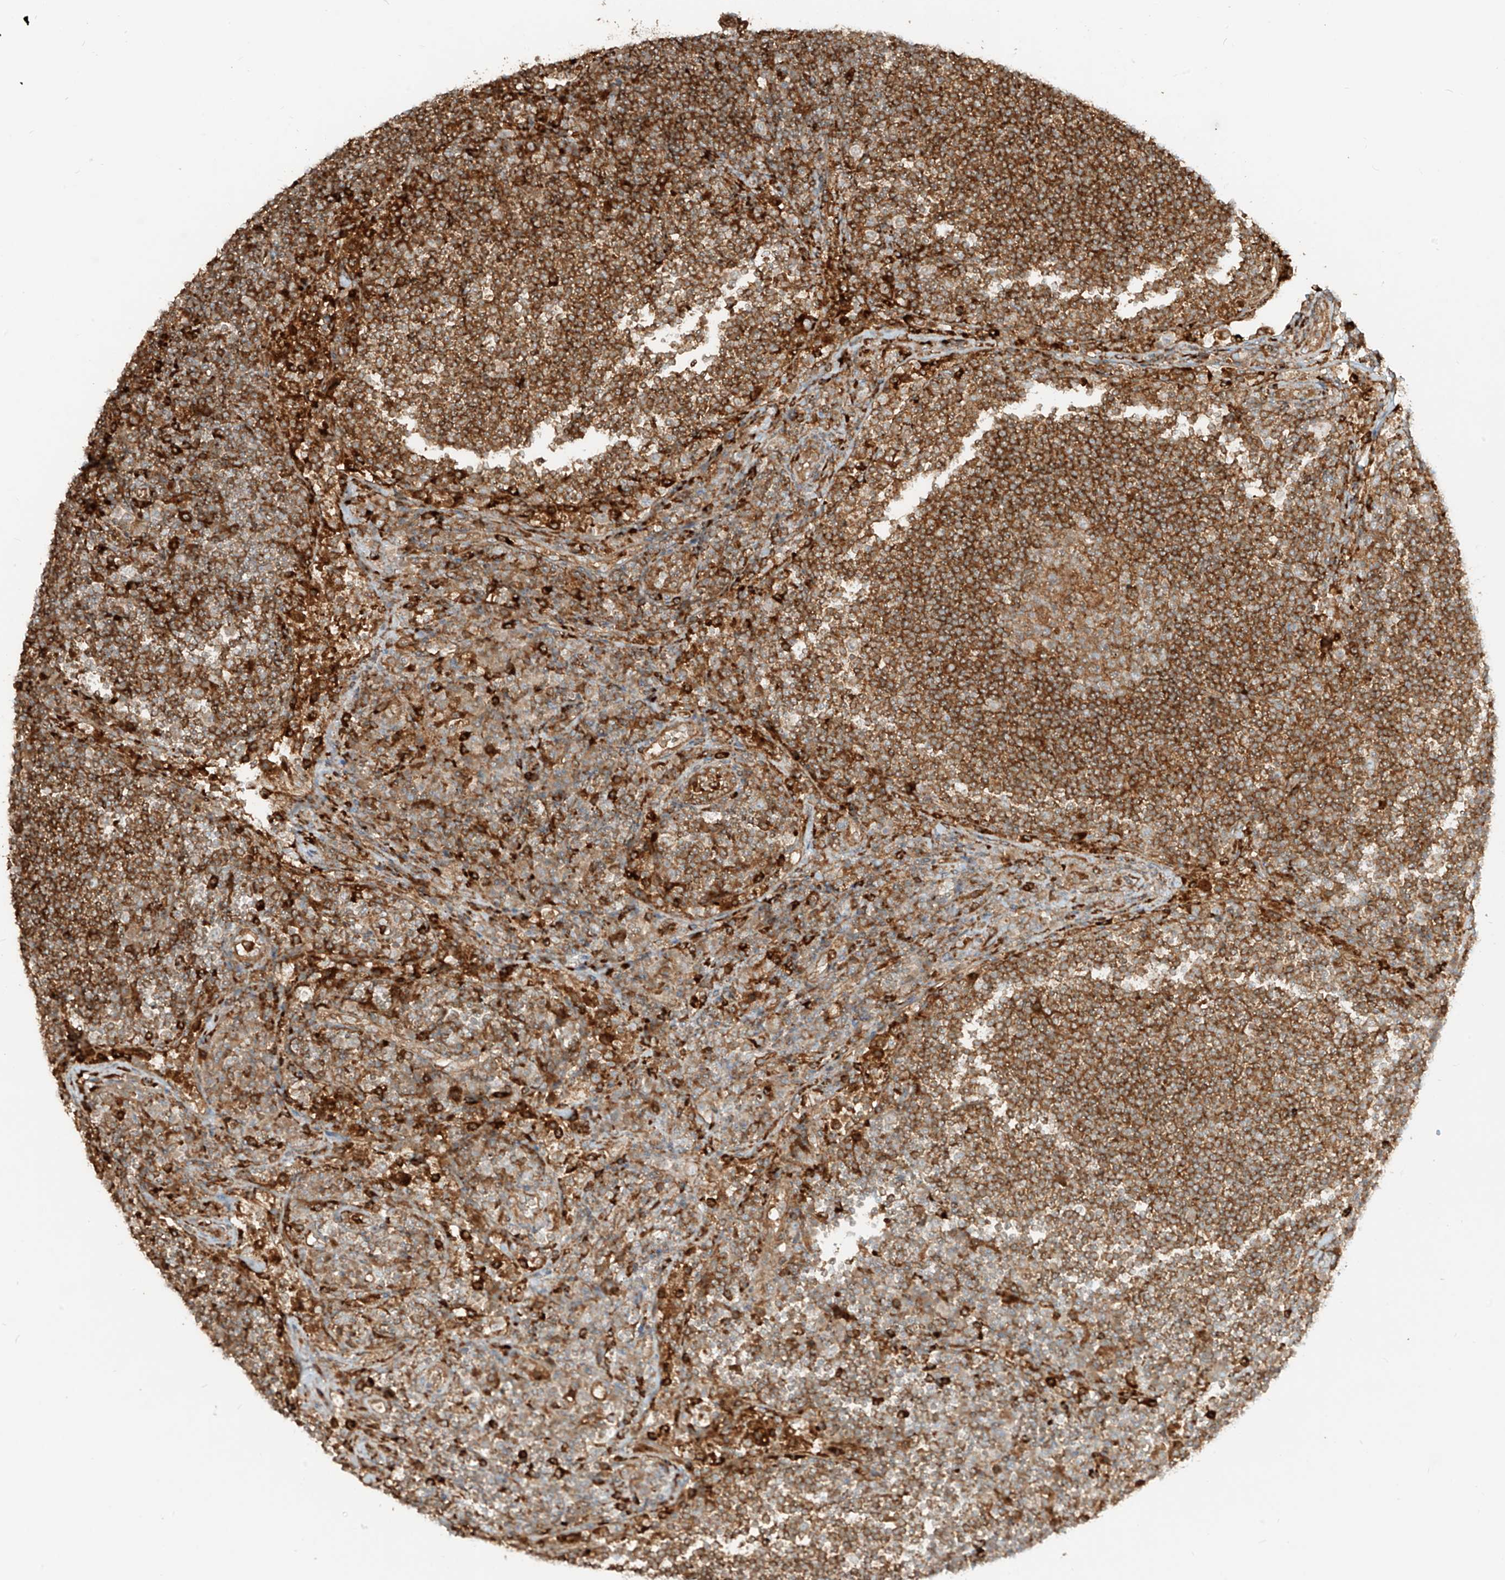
{"staining": {"intensity": "moderate", "quantity": ">75%", "location": "cytoplasmic/membranous"}, "tissue": "lymph node", "cell_type": "Germinal center cells", "image_type": "normal", "snomed": [{"axis": "morphology", "description": "Normal tissue, NOS"}, {"axis": "topography", "description": "Lymph node"}], "caption": "IHC (DAB (3,3'-diaminobenzidine)) staining of unremarkable human lymph node displays moderate cytoplasmic/membranous protein staining in approximately >75% of germinal center cells.", "gene": "CCDC115", "patient": {"sex": "female", "age": 53}}